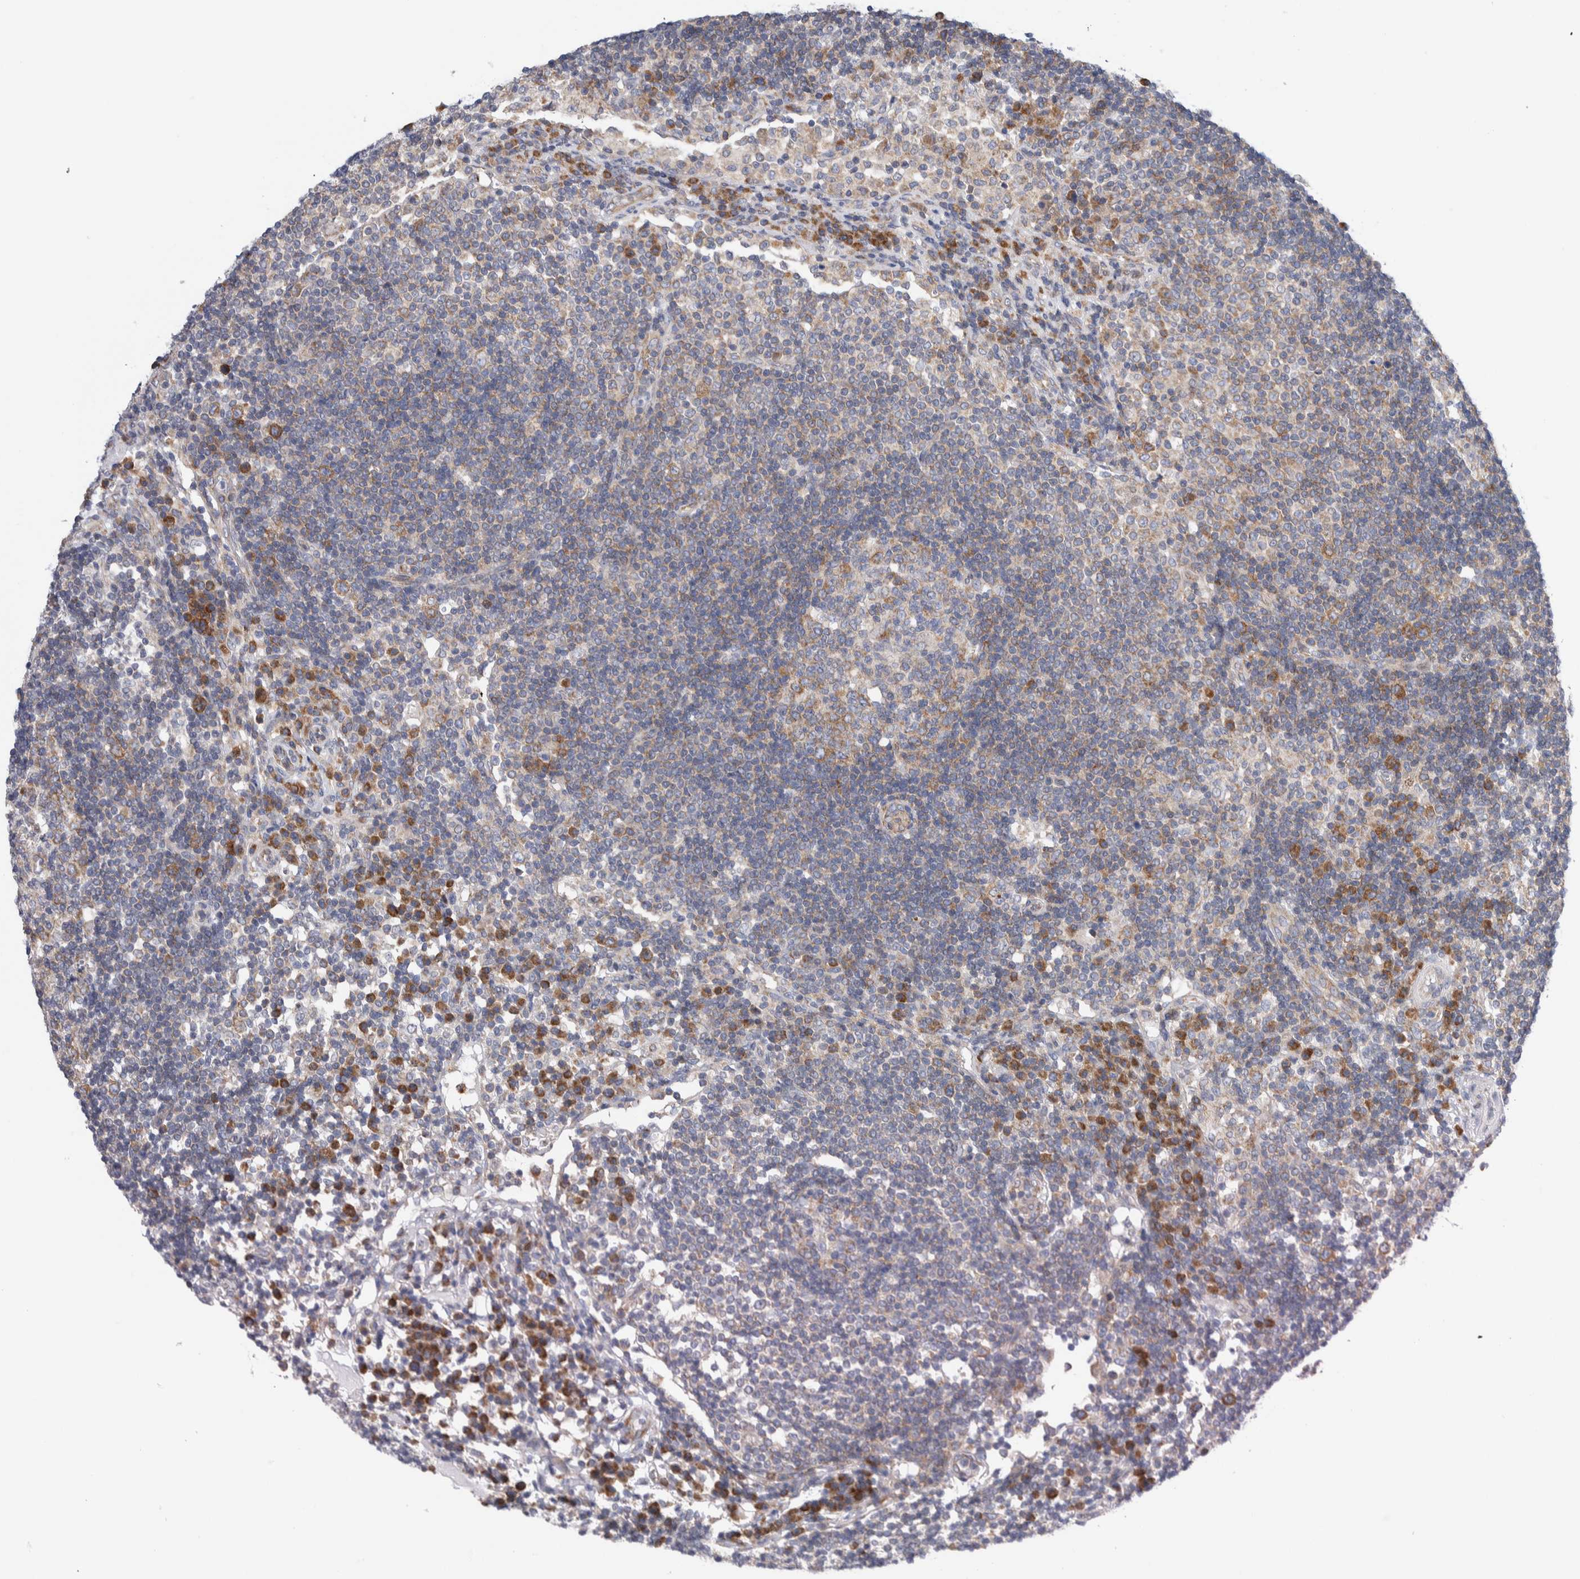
{"staining": {"intensity": "moderate", "quantity": "25%-75%", "location": "cytoplasmic/membranous"}, "tissue": "lymph node", "cell_type": "Germinal center cells", "image_type": "normal", "snomed": [{"axis": "morphology", "description": "Normal tissue, NOS"}, {"axis": "topography", "description": "Lymph node"}], "caption": "Lymph node stained for a protein demonstrates moderate cytoplasmic/membranous positivity in germinal center cells. The staining was performed using DAB, with brown indicating positive protein expression. Nuclei are stained blue with hematoxylin.", "gene": "RACK1", "patient": {"sex": "female", "age": 53}}